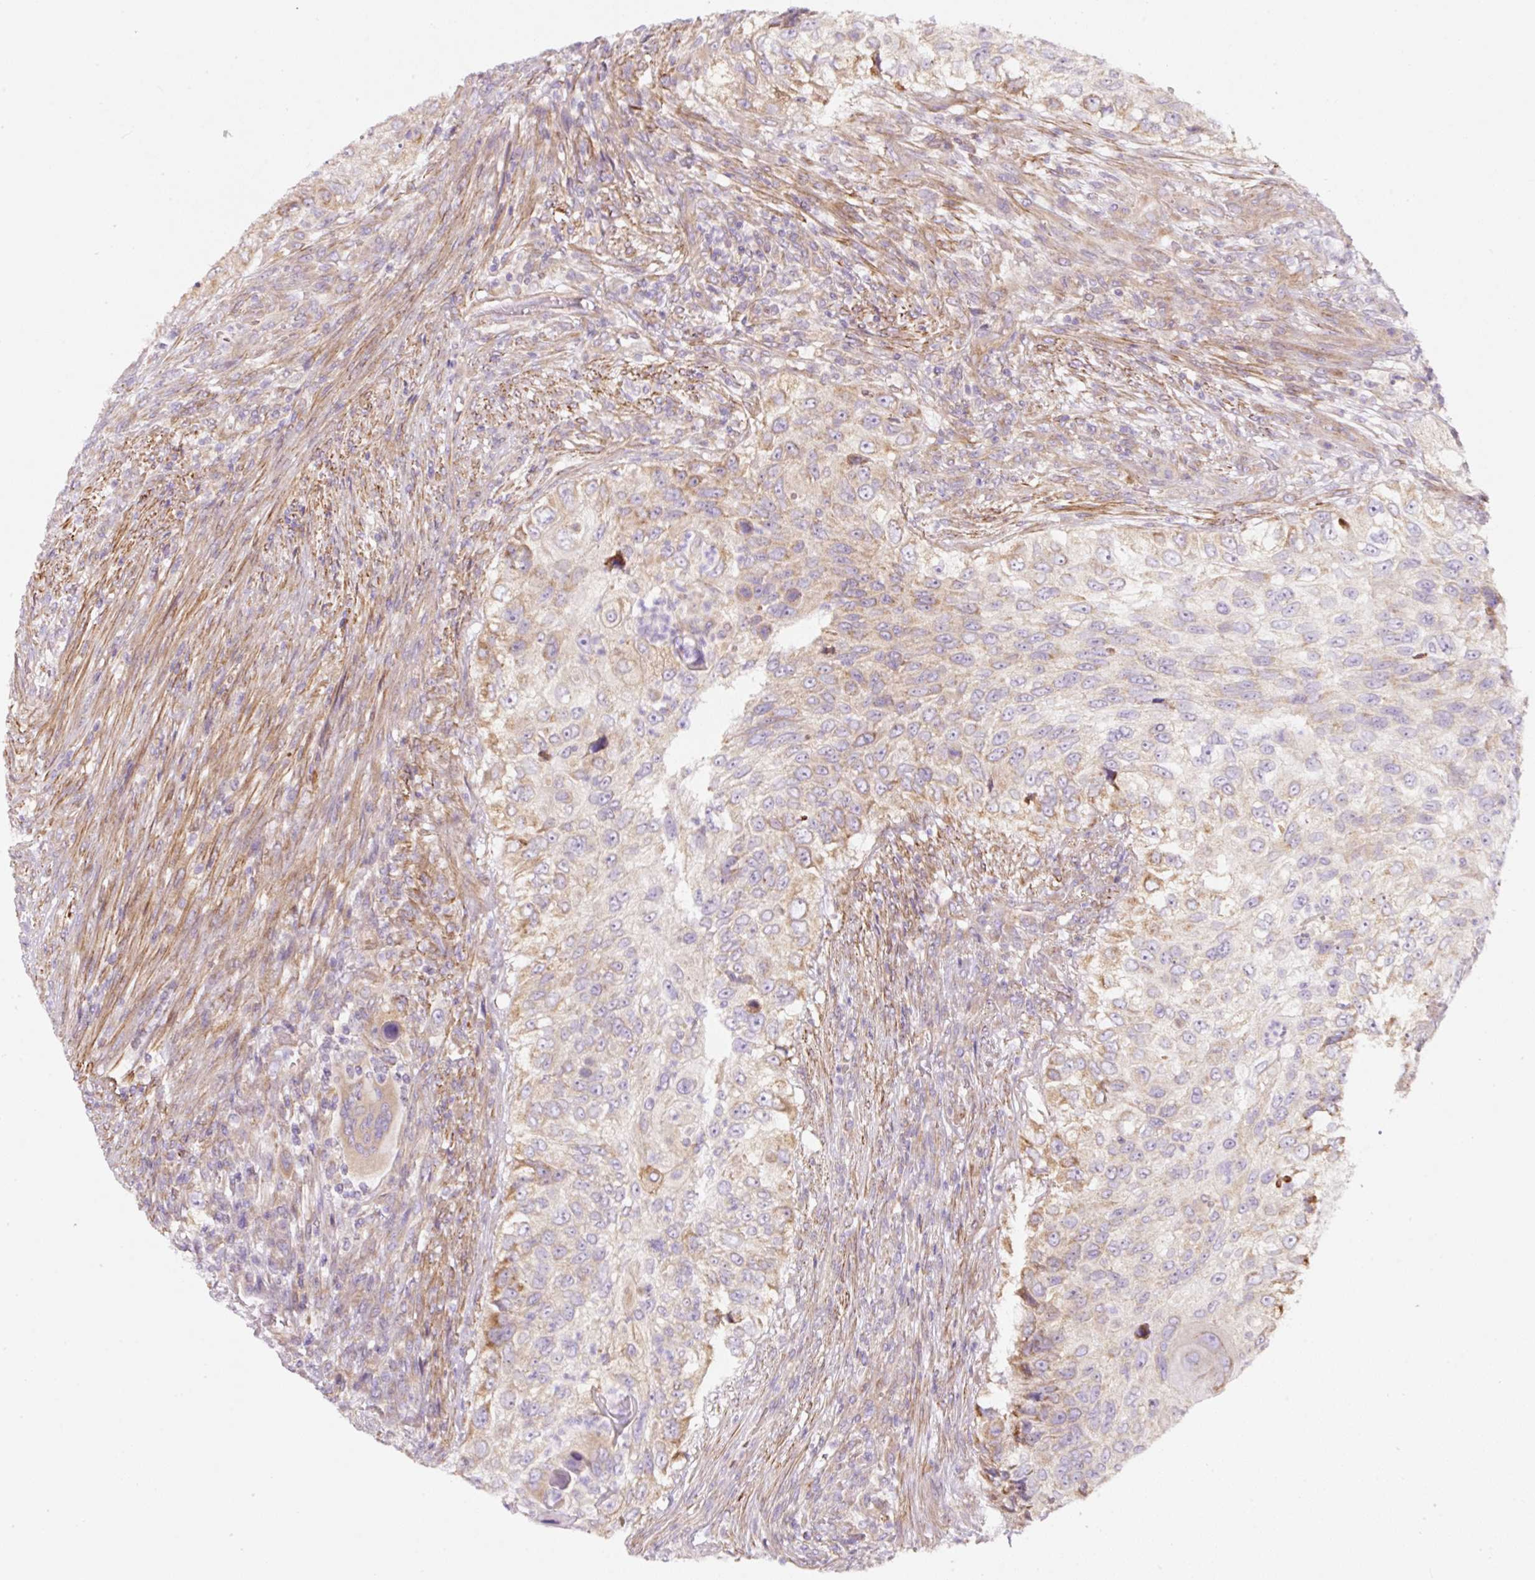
{"staining": {"intensity": "moderate", "quantity": "25%-75%", "location": "cytoplasmic/membranous"}, "tissue": "urothelial cancer", "cell_type": "Tumor cells", "image_type": "cancer", "snomed": [{"axis": "morphology", "description": "Urothelial carcinoma, High grade"}, {"axis": "topography", "description": "Urinary bladder"}], "caption": "Moderate cytoplasmic/membranous protein expression is seen in approximately 25%-75% of tumor cells in high-grade urothelial carcinoma.", "gene": "ERAP2", "patient": {"sex": "female", "age": 60}}